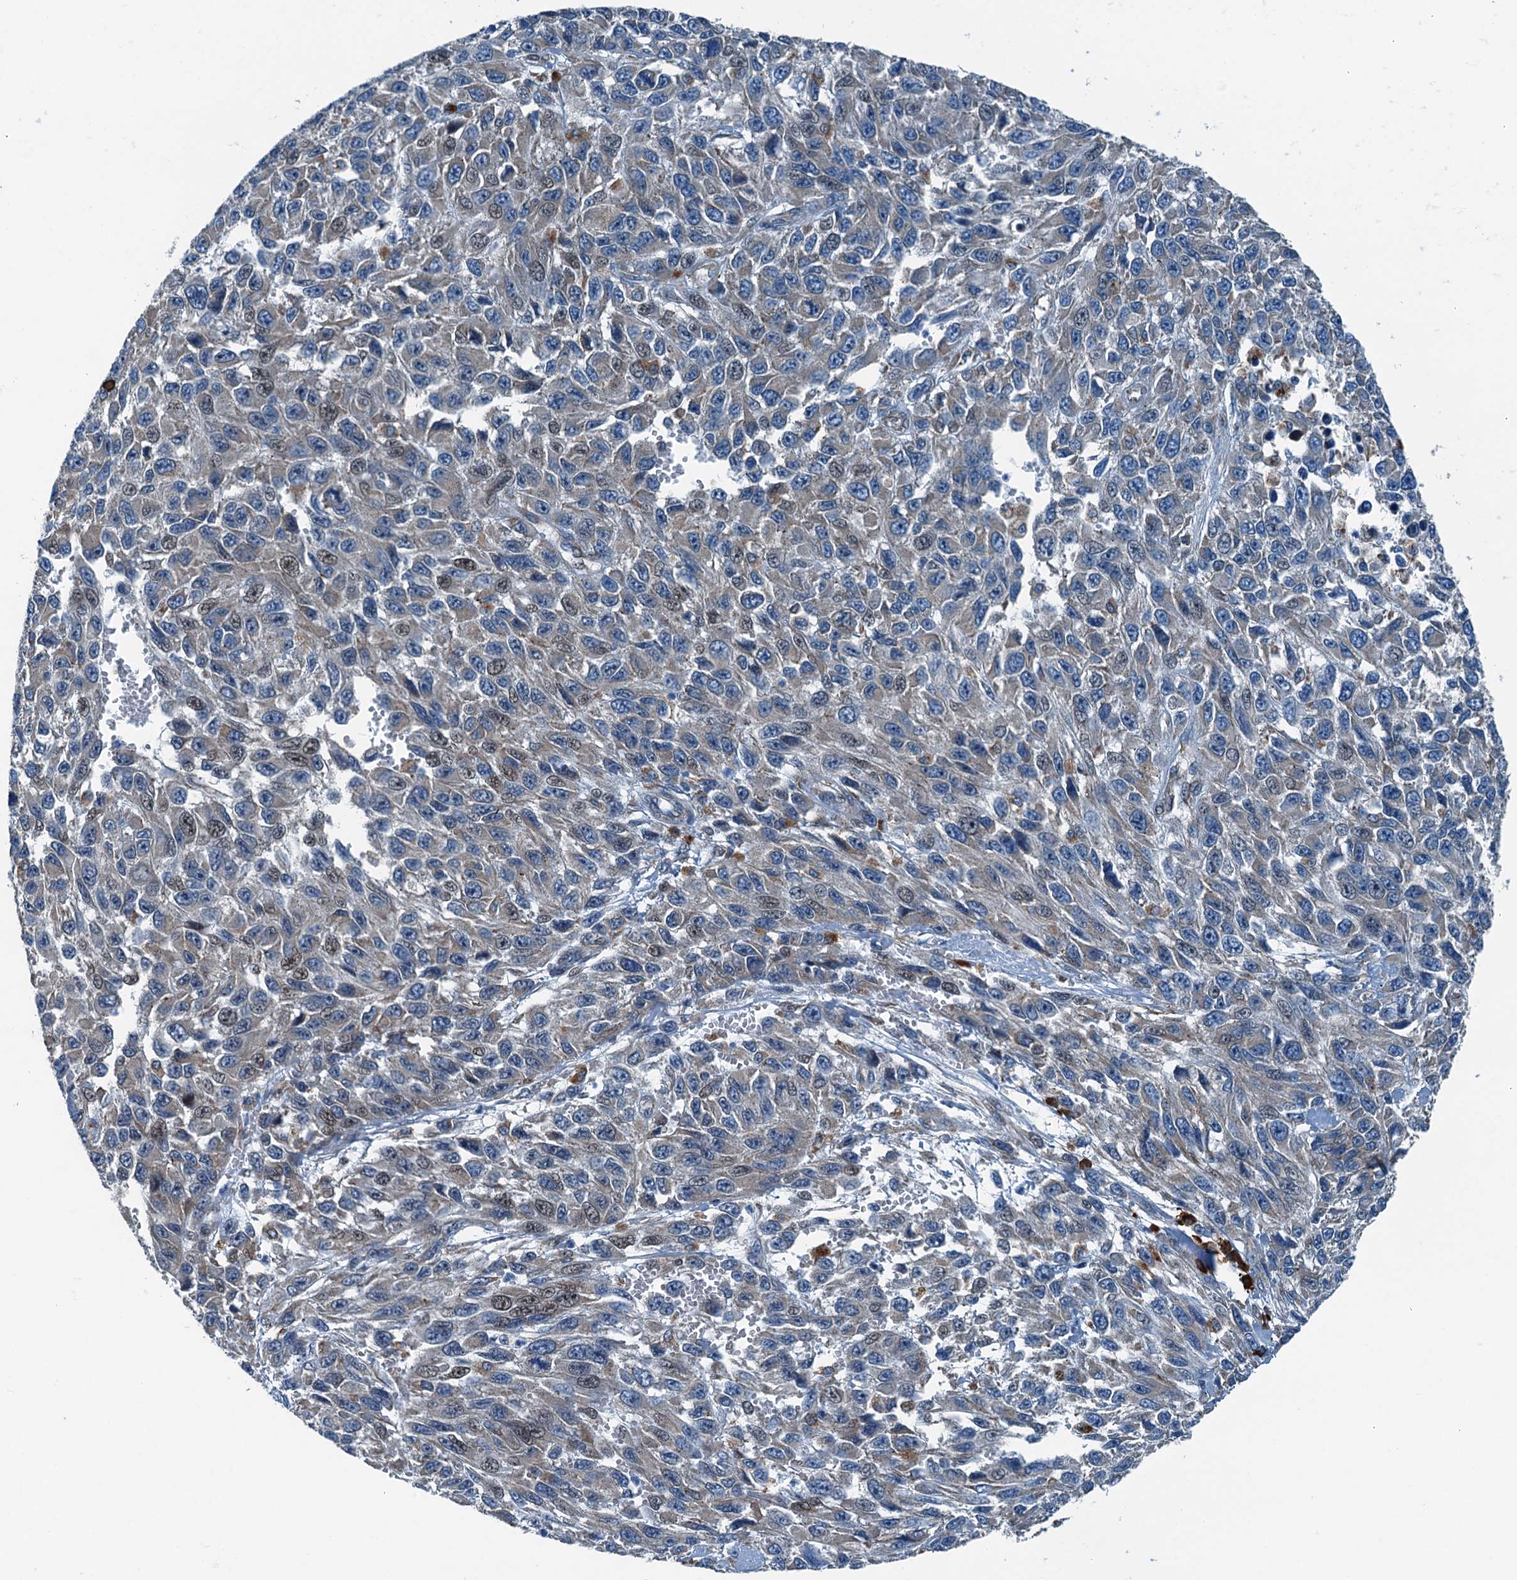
{"staining": {"intensity": "weak", "quantity": "<25%", "location": "nuclear"}, "tissue": "melanoma", "cell_type": "Tumor cells", "image_type": "cancer", "snomed": [{"axis": "morphology", "description": "Normal tissue, NOS"}, {"axis": "morphology", "description": "Malignant melanoma, NOS"}, {"axis": "topography", "description": "Skin"}], "caption": "Immunohistochemistry of human melanoma displays no staining in tumor cells.", "gene": "TAMALIN", "patient": {"sex": "female", "age": 96}}